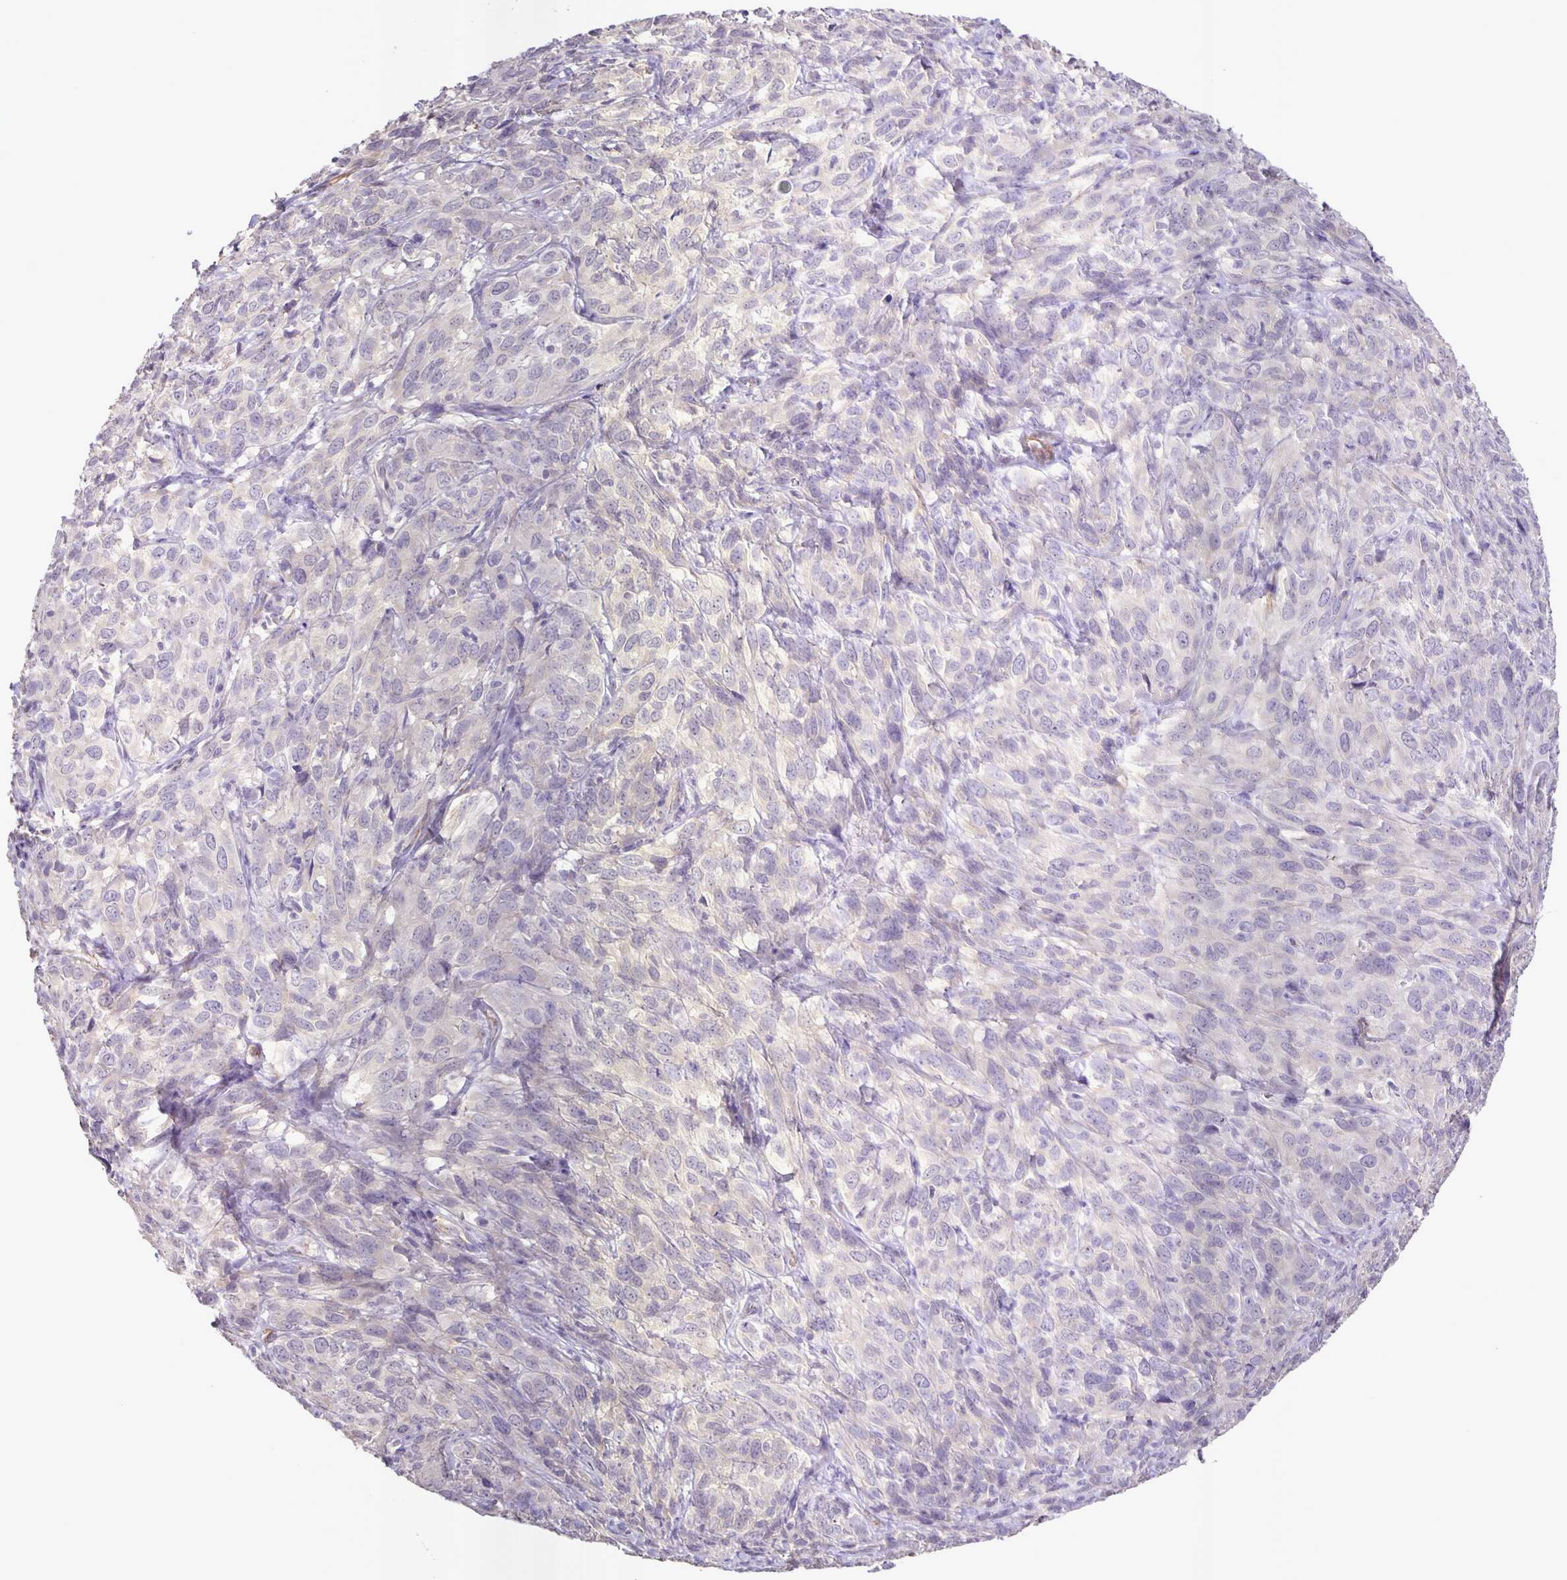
{"staining": {"intensity": "negative", "quantity": "none", "location": "none"}, "tissue": "cervical cancer", "cell_type": "Tumor cells", "image_type": "cancer", "snomed": [{"axis": "morphology", "description": "Squamous cell carcinoma, NOS"}, {"axis": "topography", "description": "Cervix"}], "caption": "DAB immunohistochemical staining of cervical squamous cell carcinoma exhibits no significant positivity in tumor cells.", "gene": "SRCIN1", "patient": {"sex": "female", "age": 51}}